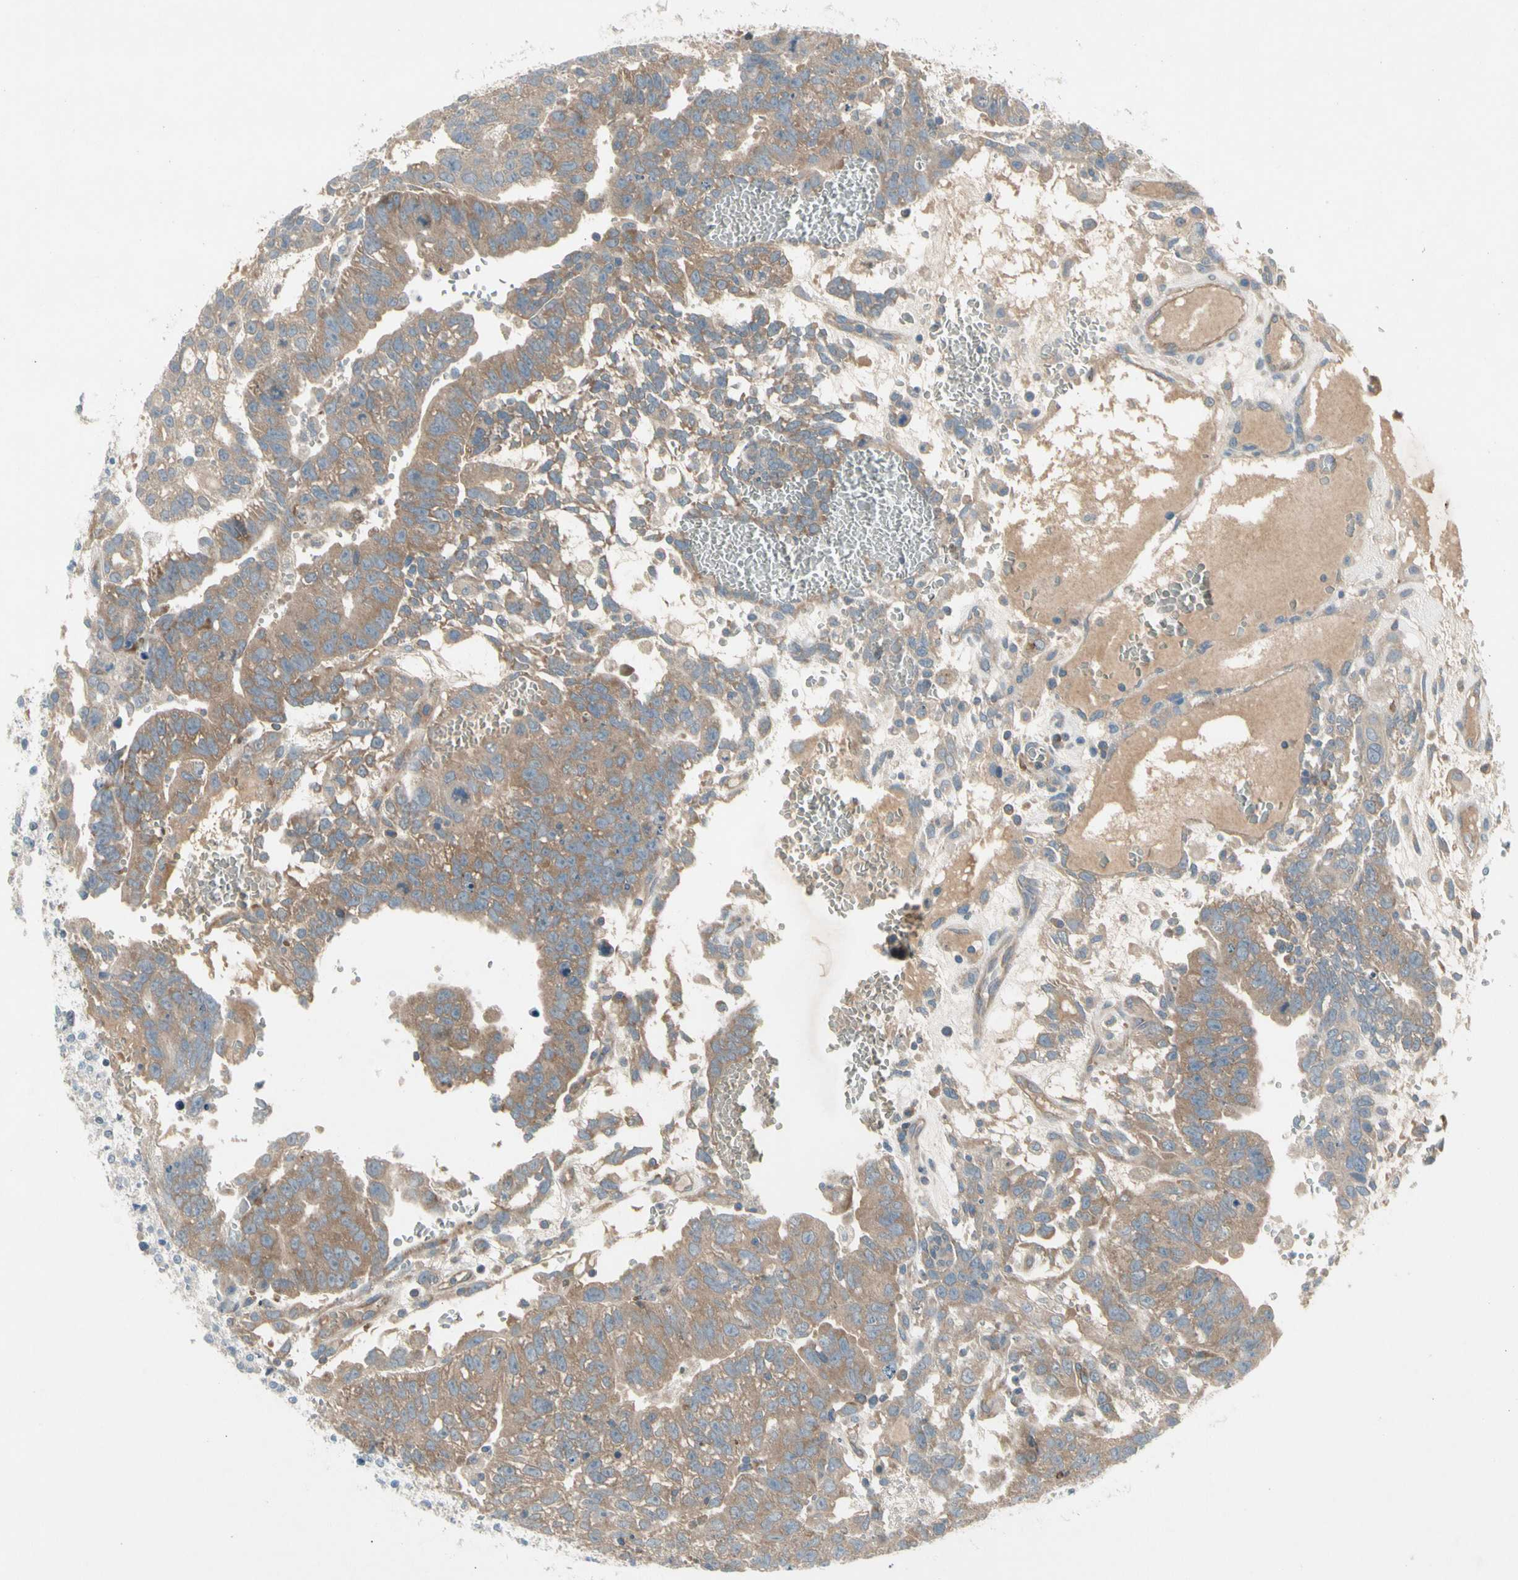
{"staining": {"intensity": "moderate", "quantity": ">75%", "location": "cytoplasmic/membranous"}, "tissue": "testis cancer", "cell_type": "Tumor cells", "image_type": "cancer", "snomed": [{"axis": "morphology", "description": "Seminoma, NOS"}, {"axis": "morphology", "description": "Carcinoma, Embryonal, NOS"}, {"axis": "topography", "description": "Testis"}], "caption": "Immunohistochemical staining of testis cancer exhibits medium levels of moderate cytoplasmic/membranous positivity in approximately >75% of tumor cells.", "gene": "PANK2", "patient": {"sex": "male", "age": 52}}